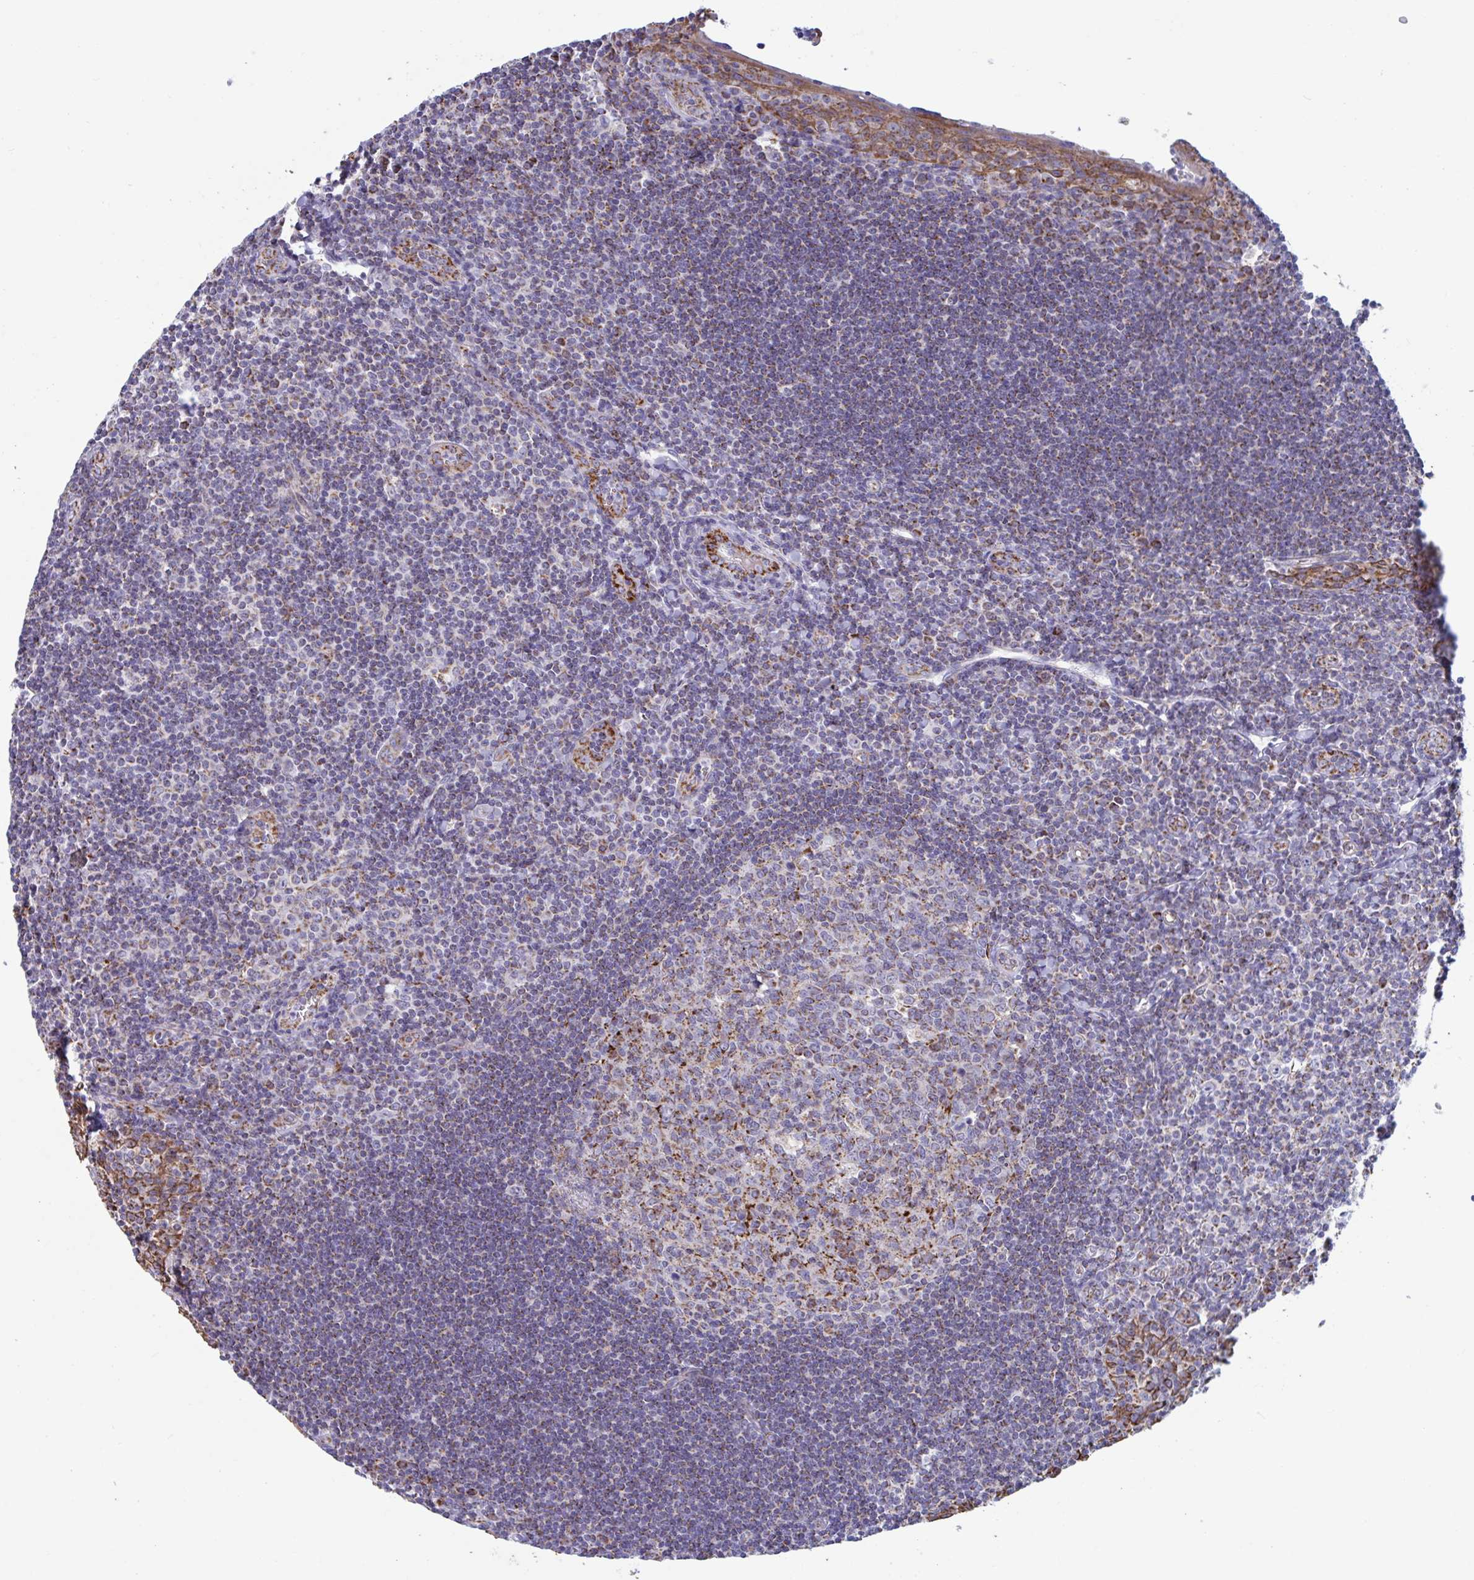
{"staining": {"intensity": "strong", "quantity": "25%-75%", "location": "cytoplasmic/membranous"}, "tissue": "tonsil", "cell_type": "Germinal center cells", "image_type": "normal", "snomed": [{"axis": "morphology", "description": "Normal tissue, NOS"}, {"axis": "topography", "description": "Tonsil"}], "caption": "The immunohistochemical stain highlights strong cytoplasmic/membranous staining in germinal center cells of unremarkable tonsil. (Stains: DAB in brown, nuclei in blue, Microscopy: brightfield microscopy at high magnification).", "gene": "BCAT2", "patient": {"sex": "male", "age": 27}}